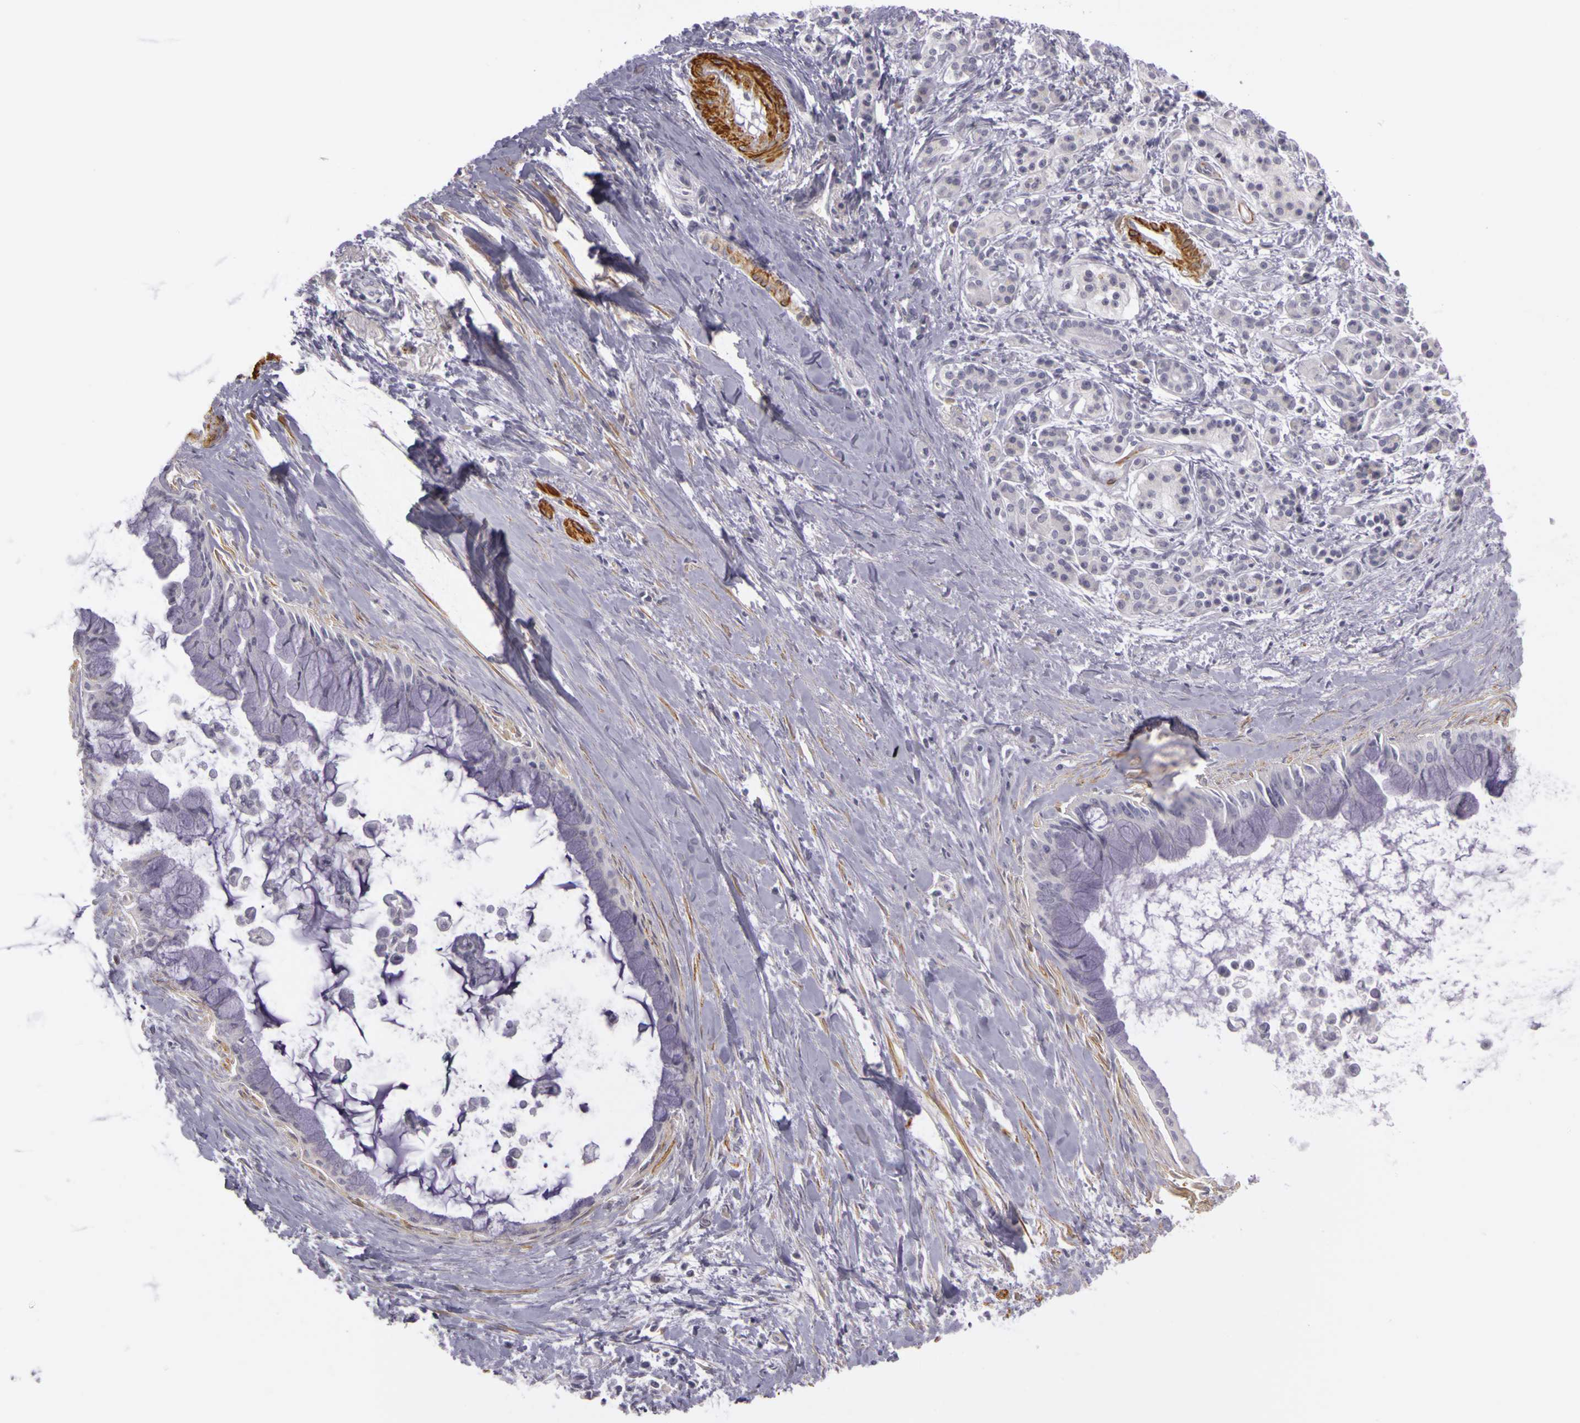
{"staining": {"intensity": "negative", "quantity": "none", "location": "none"}, "tissue": "pancreatic cancer", "cell_type": "Tumor cells", "image_type": "cancer", "snomed": [{"axis": "morphology", "description": "Adenocarcinoma, NOS"}, {"axis": "topography", "description": "Pancreas"}], "caption": "Immunohistochemistry image of neoplastic tissue: pancreatic adenocarcinoma stained with DAB (3,3'-diaminobenzidine) displays no significant protein positivity in tumor cells.", "gene": "CNTN2", "patient": {"sex": "male", "age": 59}}